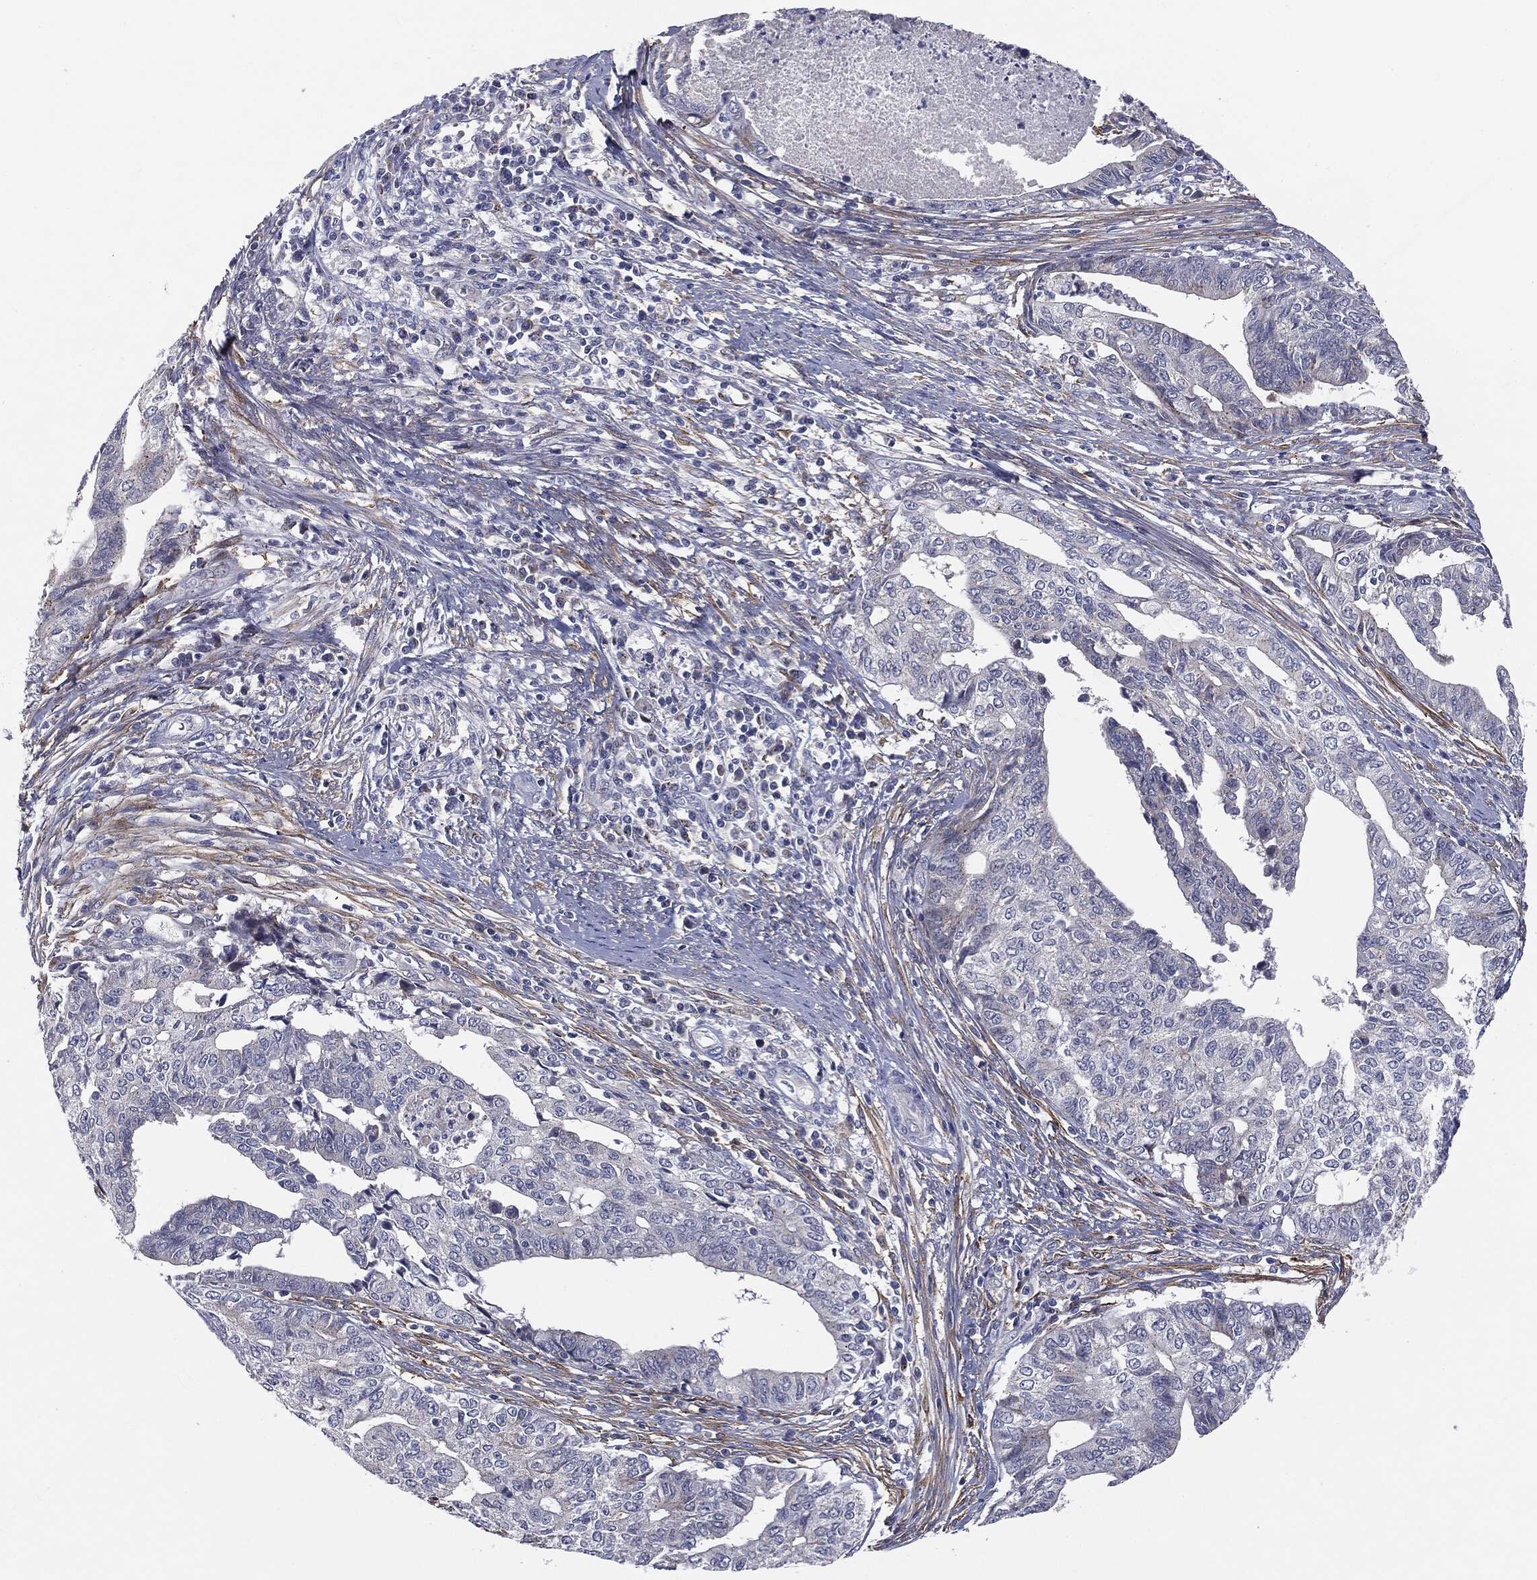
{"staining": {"intensity": "negative", "quantity": "none", "location": "none"}, "tissue": "endometrial cancer", "cell_type": "Tumor cells", "image_type": "cancer", "snomed": [{"axis": "morphology", "description": "Adenocarcinoma, NOS"}, {"axis": "topography", "description": "Endometrium"}], "caption": "Immunohistochemical staining of human endometrial adenocarcinoma reveals no significant staining in tumor cells. Nuclei are stained in blue.", "gene": "KRT5", "patient": {"sex": "female", "age": 65}}